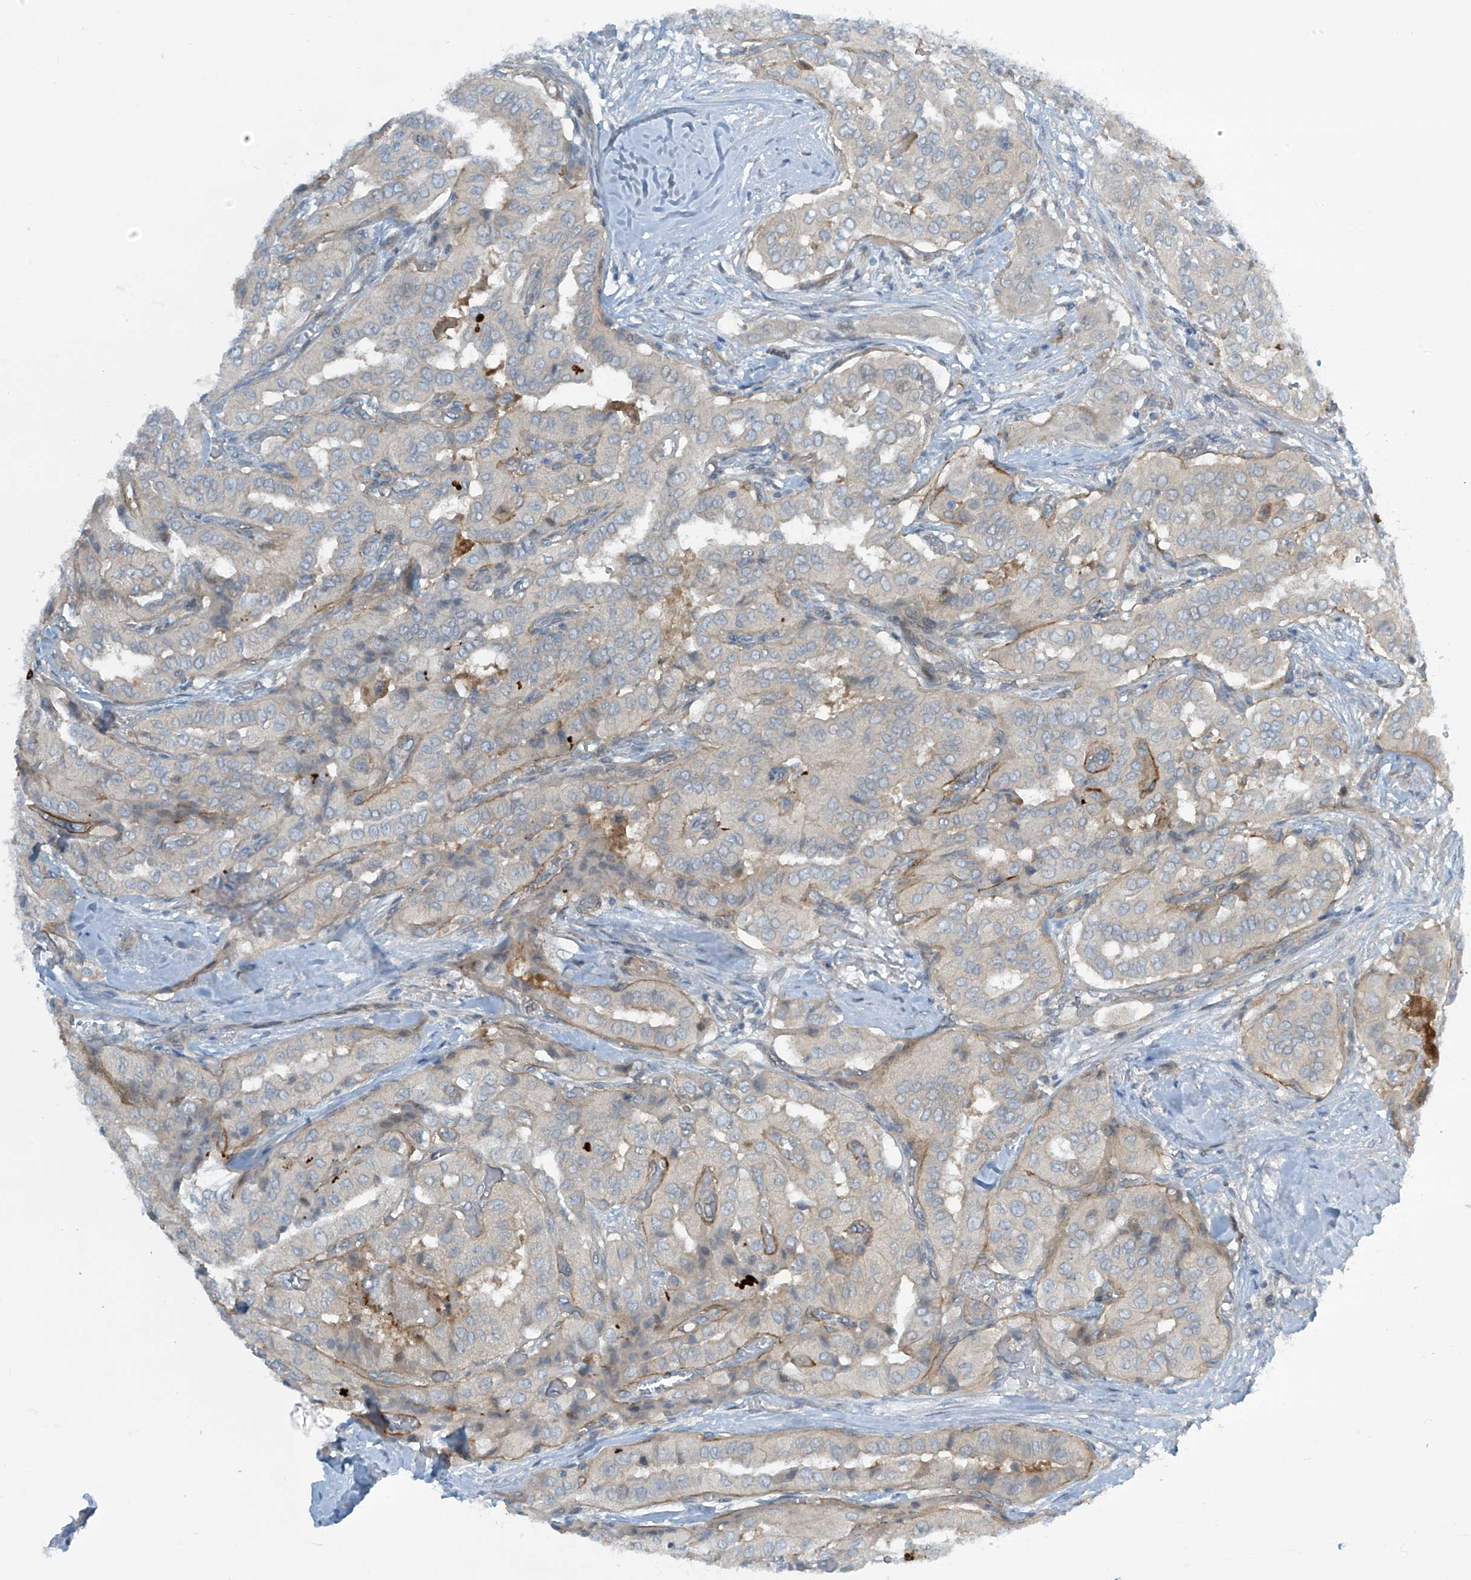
{"staining": {"intensity": "negative", "quantity": "none", "location": "none"}, "tissue": "thyroid cancer", "cell_type": "Tumor cells", "image_type": "cancer", "snomed": [{"axis": "morphology", "description": "Papillary adenocarcinoma, NOS"}, {"axis": "topography", "description": "Thyroid gland"}], "caption": "High power microscopy micrograph of an immunohistochemistry photomicrograph of thyroid cancer, revealing no significant expression in tumor cells.", "gene": "FSD1L", "patient": {"sex": "female", "age": 59}}